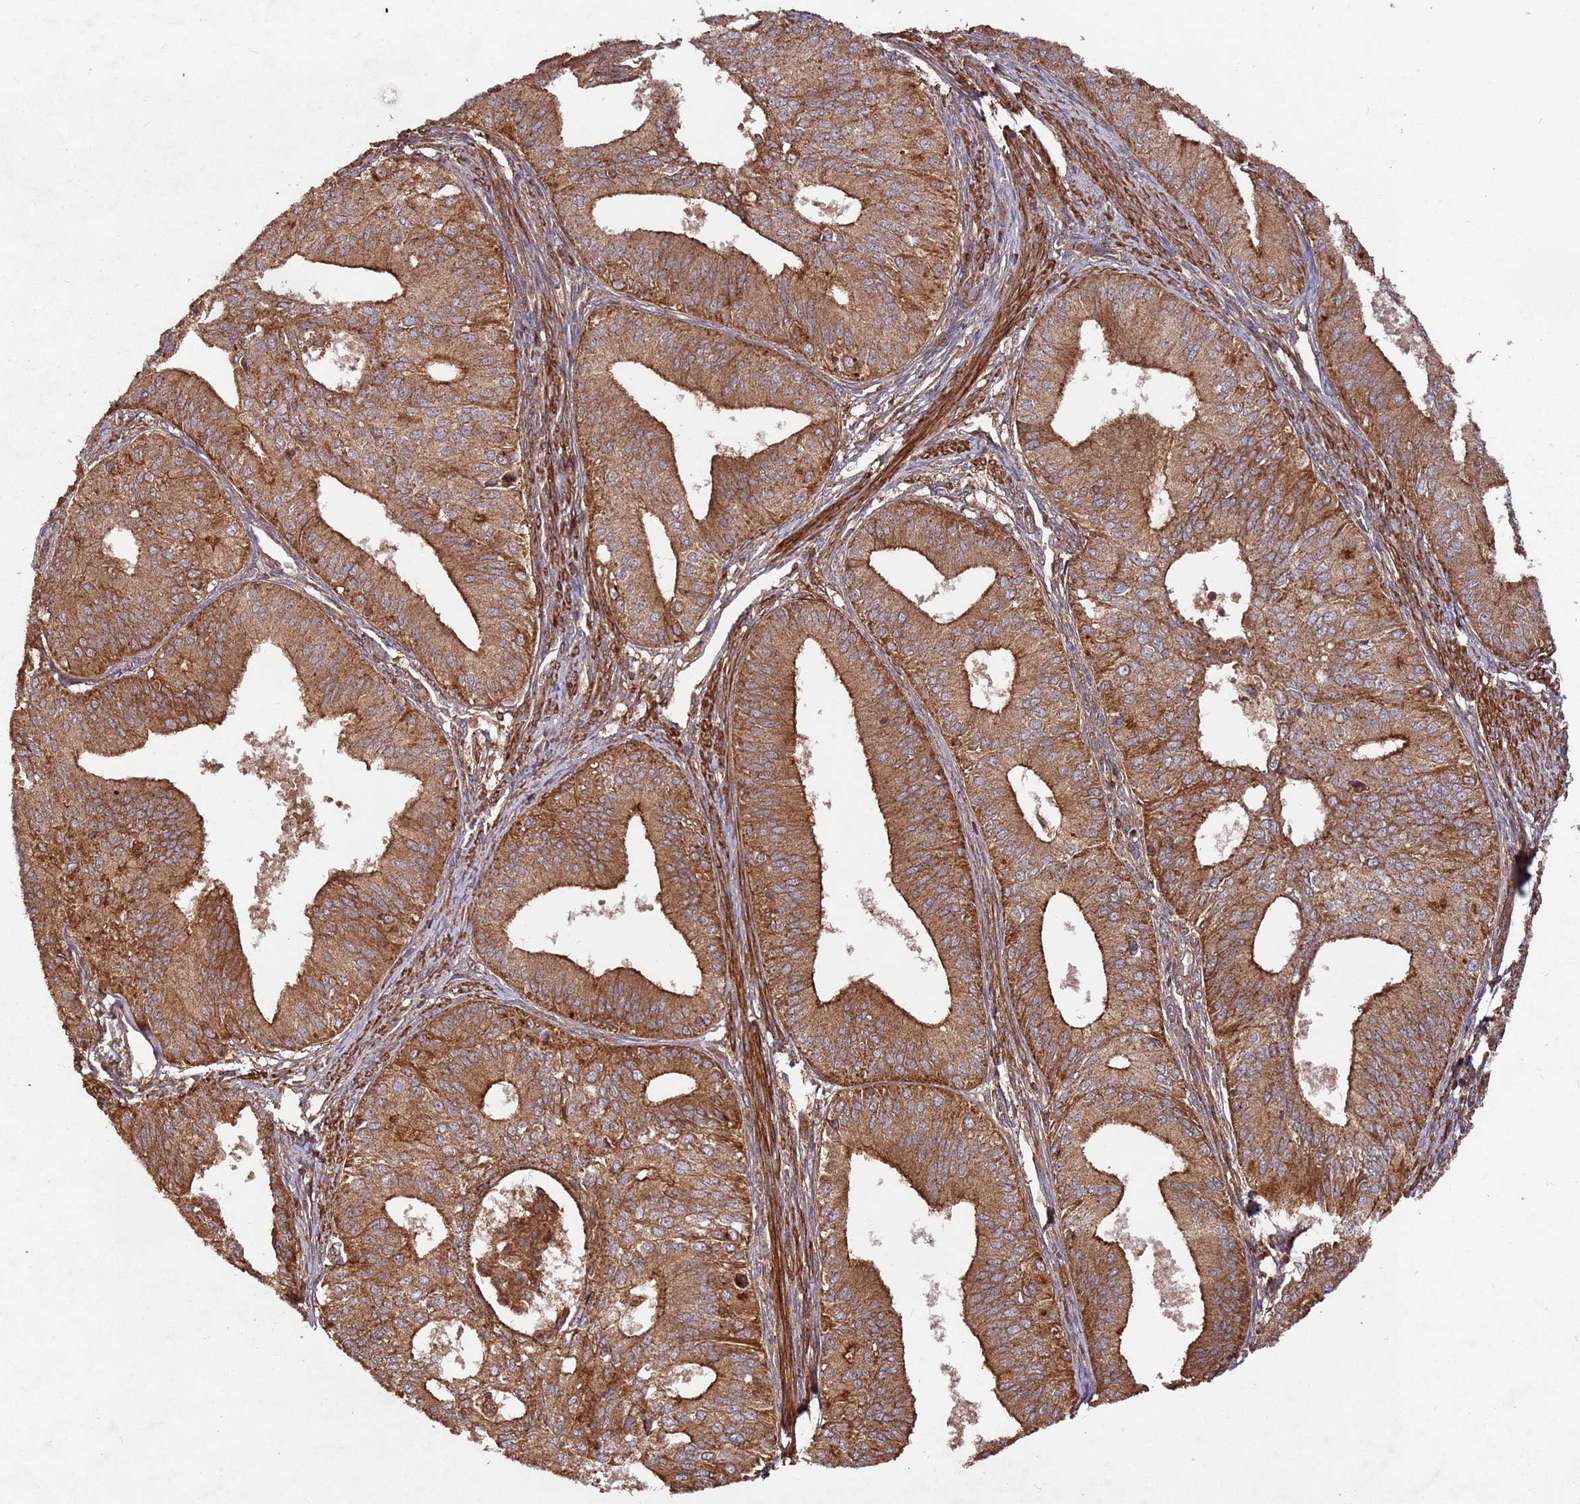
{"staining": {"intensity": "strong", "quantity": ">75%", "location": "cytoplasmic/membranous"}, "tissue": "endometrial cancer", "cell_type": "Tumor cells", "image_type": "cancer", "snomed": [{"axis": "morphology", "description": "Adenocarcinoma, NOS"}, {"axis": "topography", "description": "Endometrium"}], "caption": "A brown stain labels strong cytoplasmic/membranous staining of a protein in human endometrial cancer tumor cells.", "gene": "FAM186A", "patient": {"sex": "female", "age": 50}}